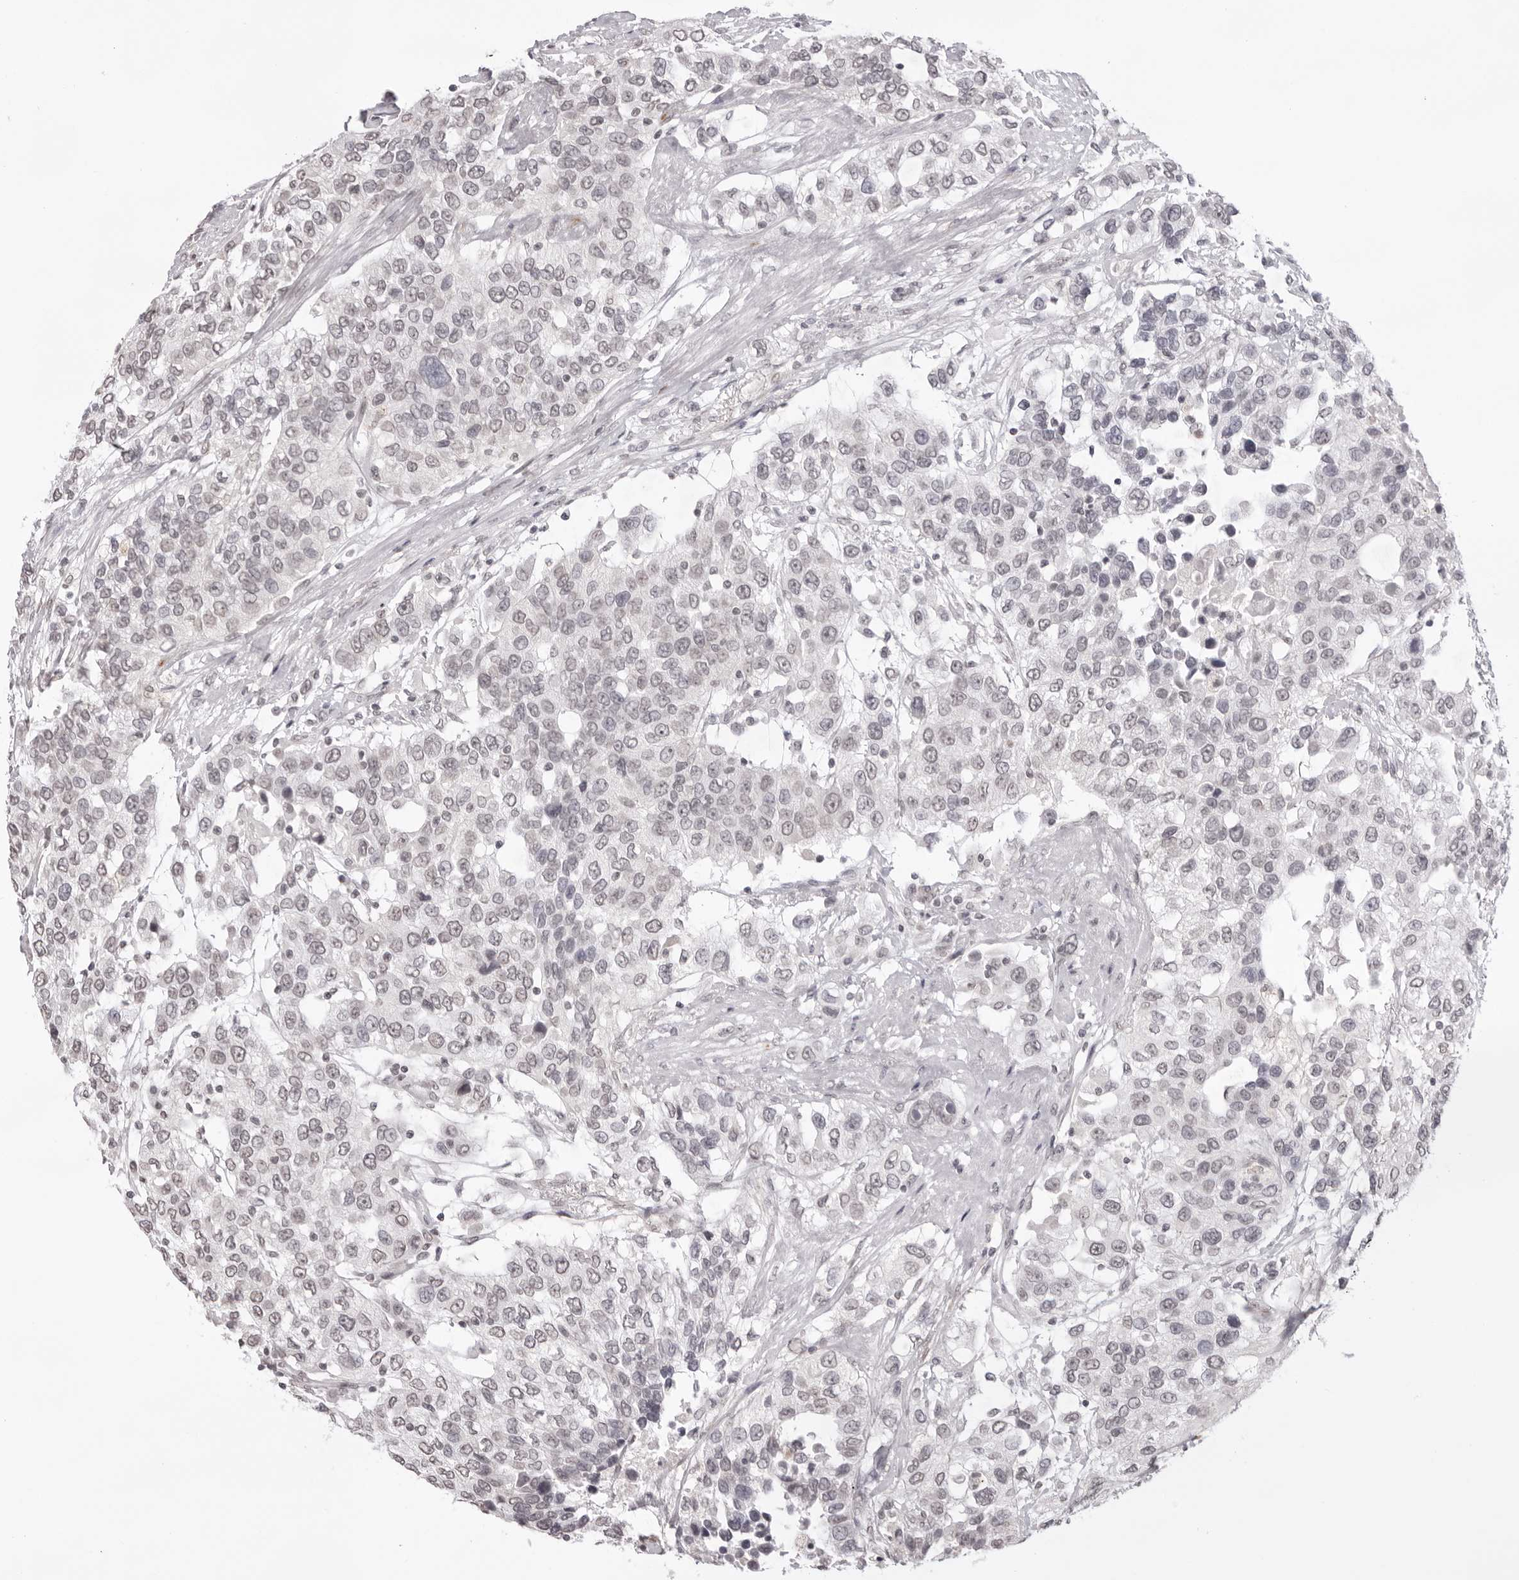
{"staining": {"intensity": "weak", "quantity": "<25%", "location": "nuclear"}, "tissue": "urothelial cancer", "cell_type": "Tumor cells", "image_type": "cancer", "snomed": [{"axis": "morphology", "description": "Urothelial carcinoma, High grade"}, {"axis": "topography", "description": "Urinary bladder"}], "caption": "A histopathology image of urothelial carcinoma (high-grade) stained for a protein exhibits no brown staining in tumor cells. (DAB IHC with hematoxylin counter stain).", "gene": "NTM", "patient": {"sex": "female", "age": 80}}